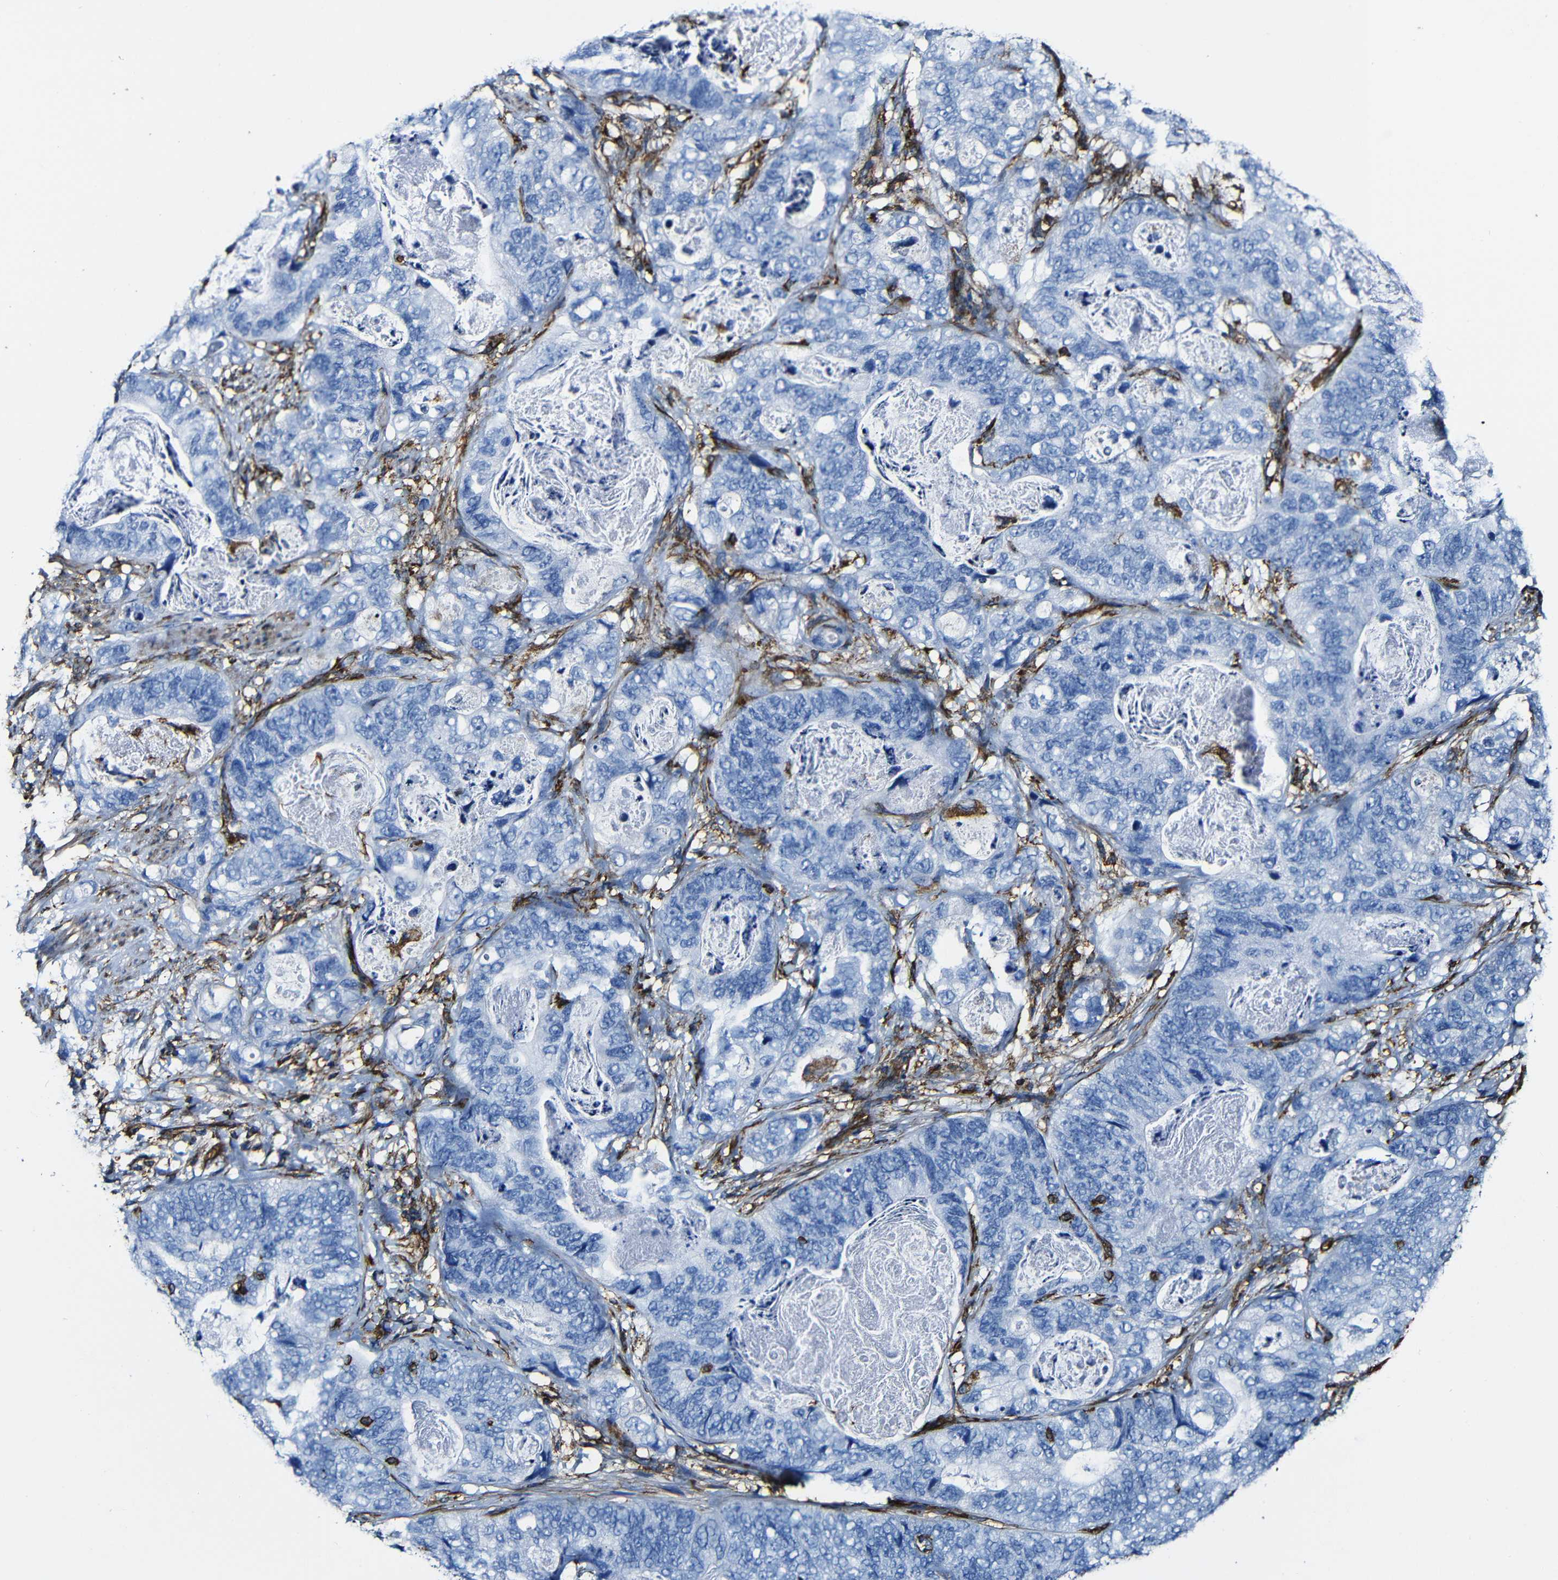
{"staining": {"intensity": "negative", "quantity": "none", "location": "none"}, "tissue": "stomach cancer", "cell_type": "Tumor cells", "image_type": "cancer", "snomed": [{"axis": "morphology", "description": "Adenocarcinoma, NOS"}, {"axis": "topography", "description": "Stomach"}], "caption": "Immunohistochemistry image of stomach adenocarcinoma stained for a protein (brown), which demonstrates no staining in tumor cells.", "gene": "MSN", "patient": {"sex": "female", "age": 89}}